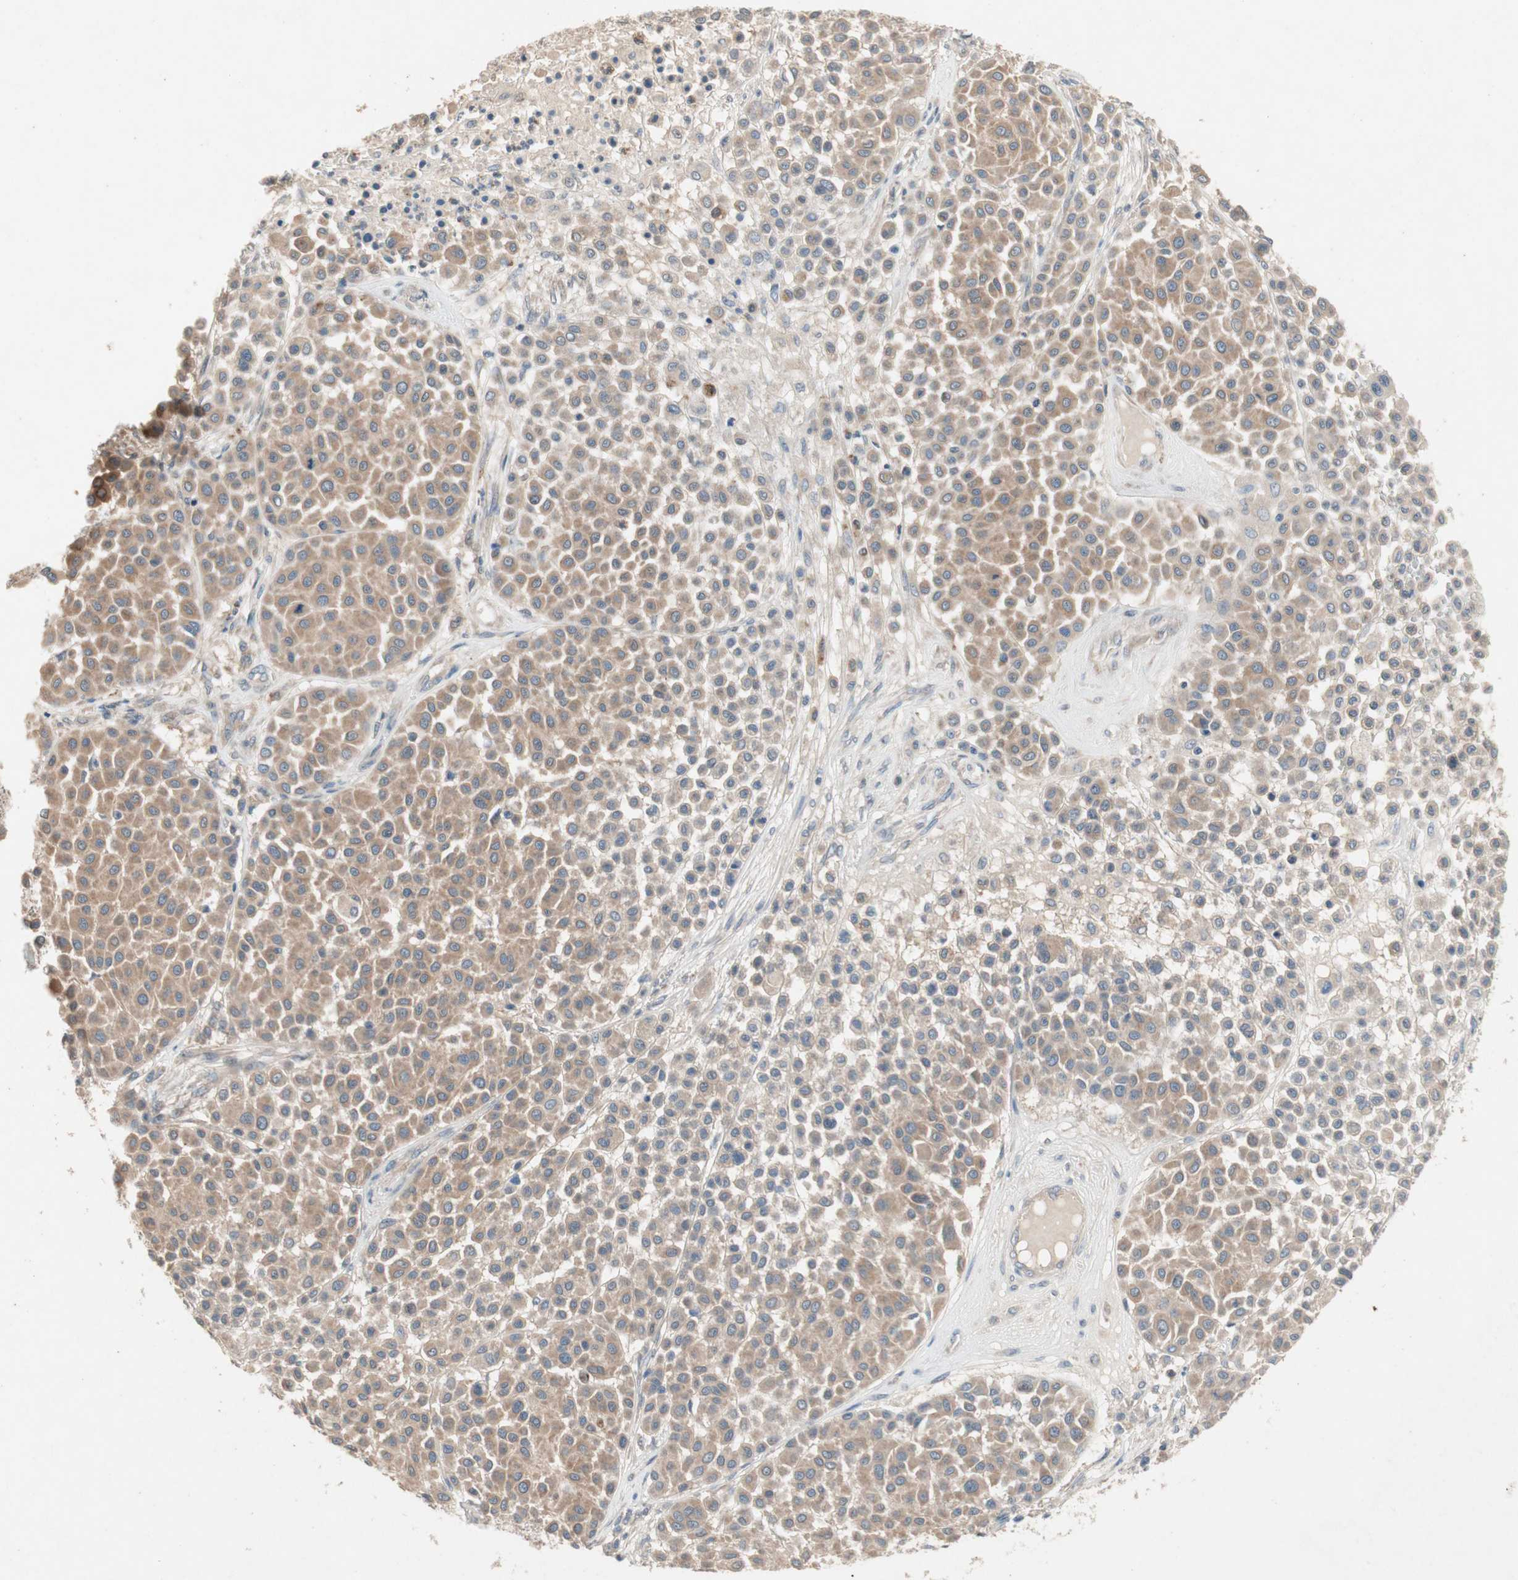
{"staining": {"intensity": "moderate", "quantity": ">75%", "location": "cytoplasmic/membranous"}, "tissue": "melanoma", "cell_type": "Tumor cells", "image_type": "cancer", "snomed": [{"axis": "morphology", "description": "Malignant melanoma, Metastatic site"}, {"axis": "topography", "description": "Soft tissue"}], "caption": "Immunohistochemical staining of human melanoma reveals medium levels of moderate cytoplasmic/membranous protein expression in approximately >75% of tumor cells.", "gene": "NCLN", "patient": {"sex": "male", "age": 41}}